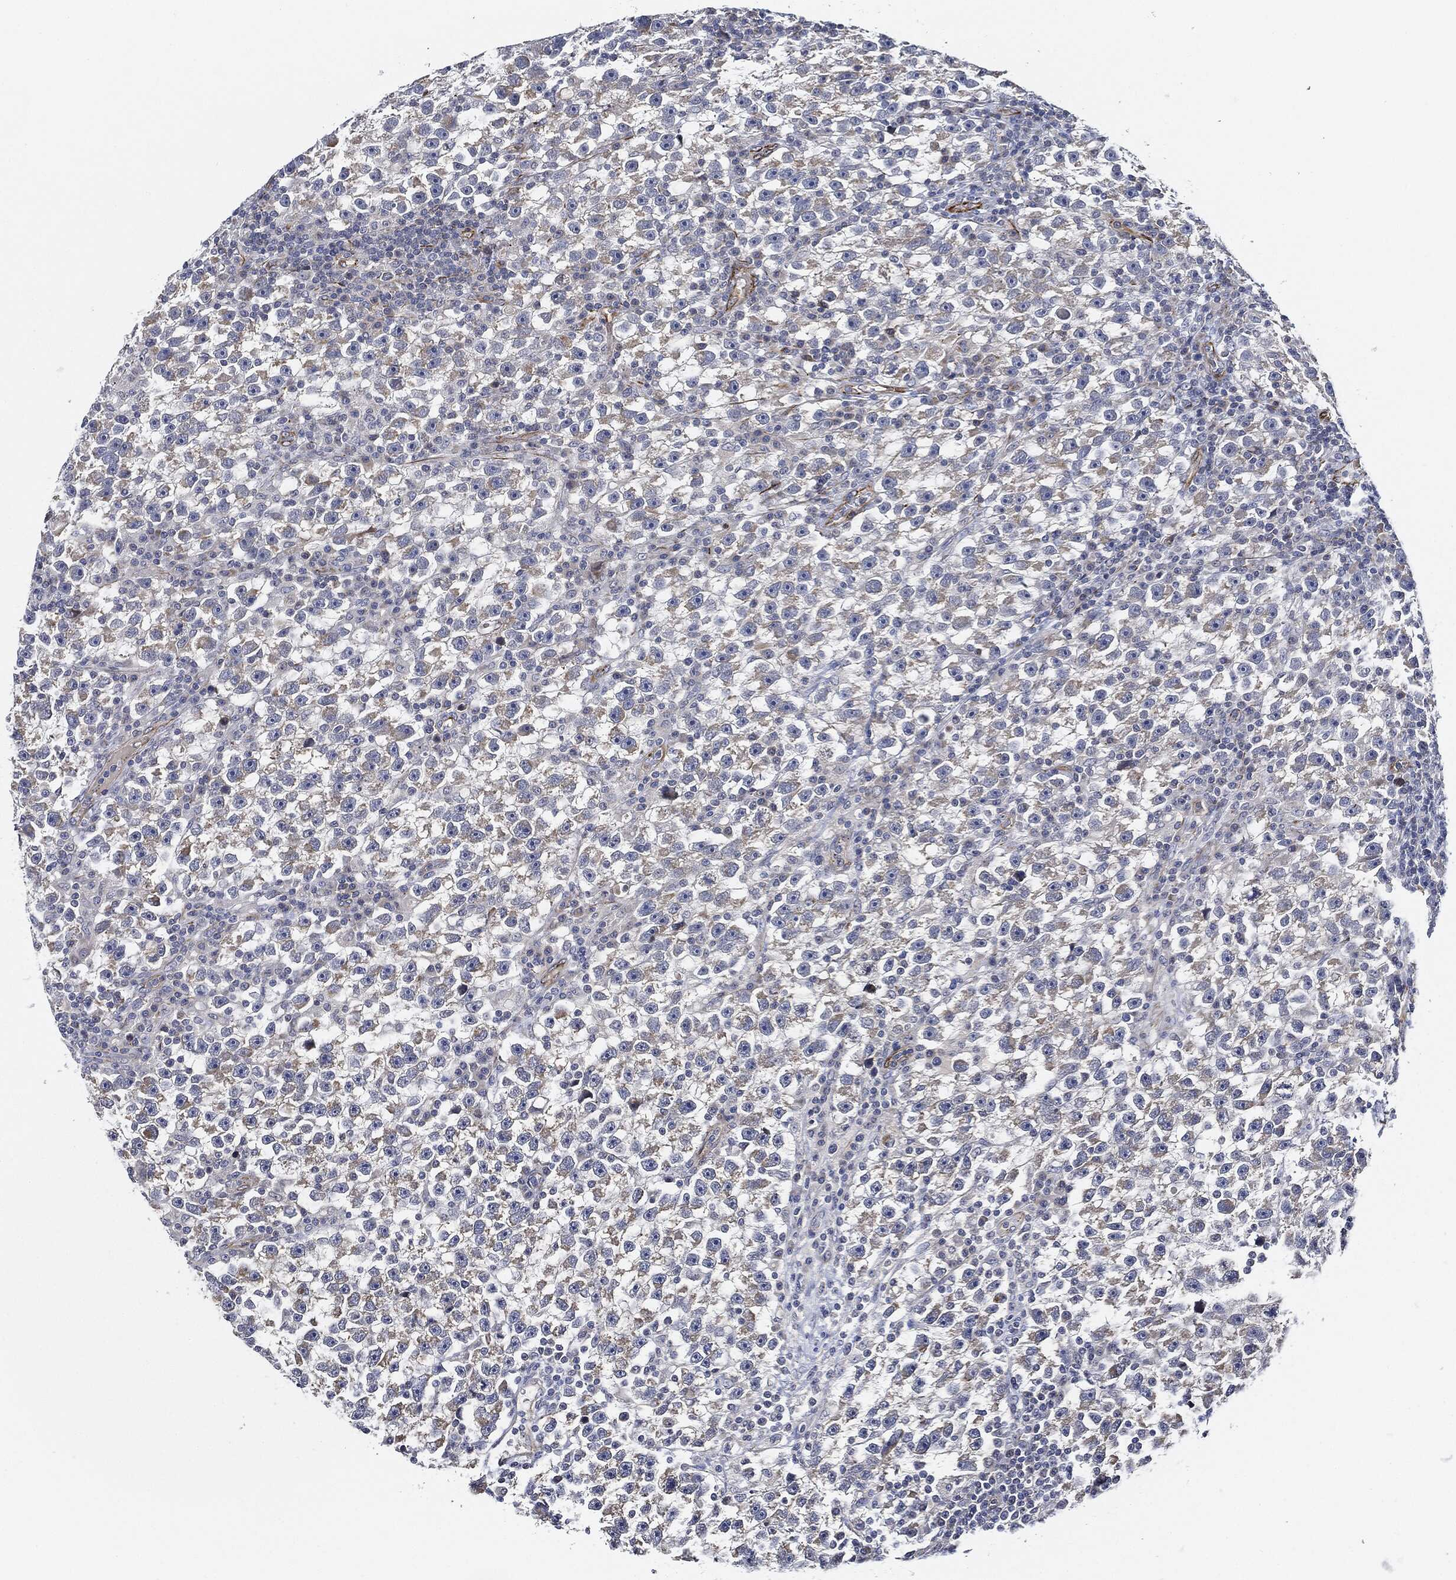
{"staining": {"intensity": "negative", "quantity": "none", "location": "none"}, "tissue": "testis cancer", "cell_type": "Tumor cells", "image_type": "cancer", "snomed": [{"axis": "morphology", "description": "Seminoma, NOS"}, {"axis": "topography", "description": "Testis"}], "caption": "IHC image of neoplastic tissue: testis cancer (seminoma) stained with DAB (3,3'-diaminobenzidine) shows no significant protein expression in tumor cells.", "gene": "THSD1", "patient": {"sex": "male", "age": 47}}